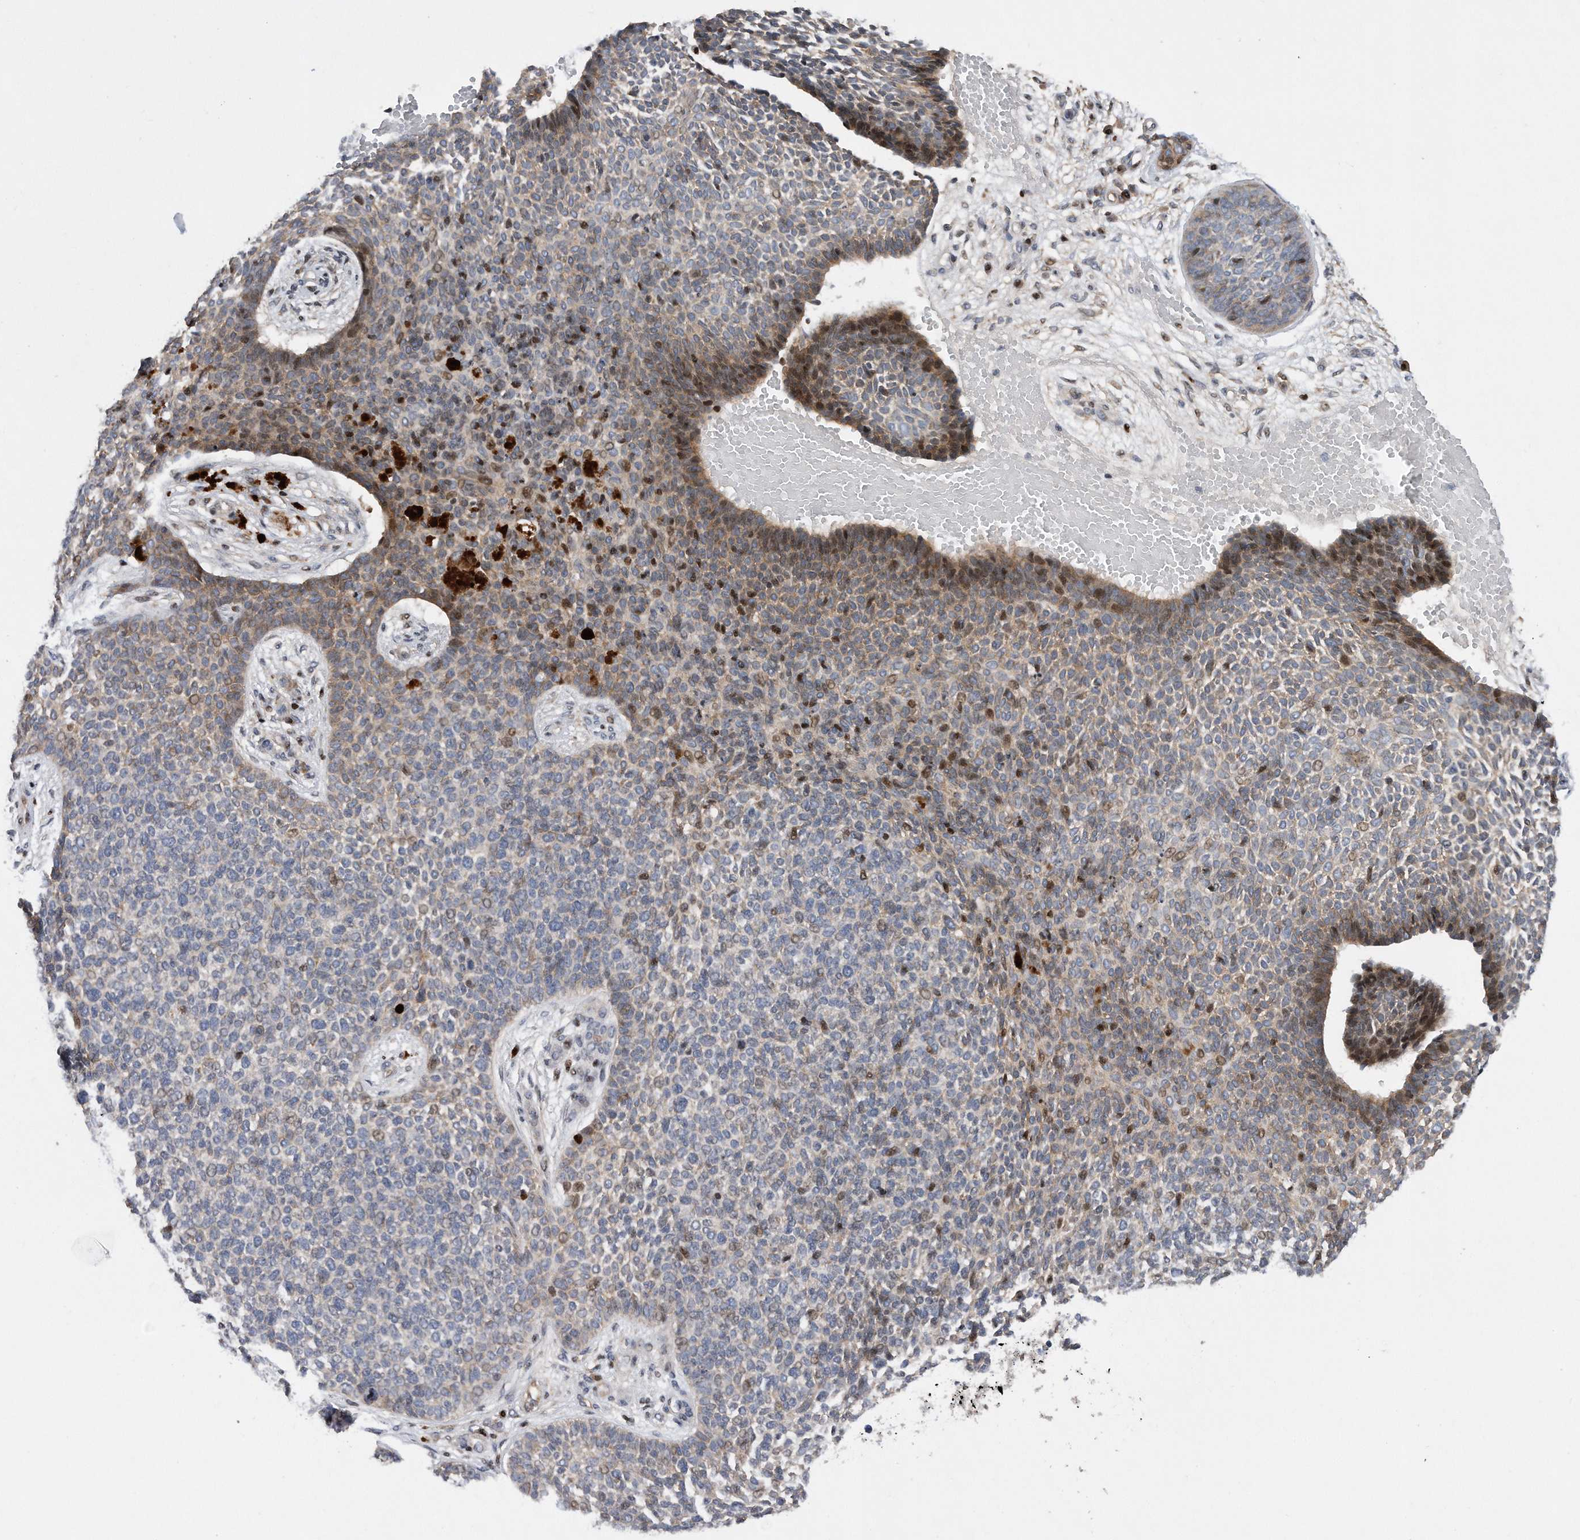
{"staining": {"intensity": "moderate", "quantity": "<25%", "location": "nuclear"}, "tissue": "skin cancer", "cell_type": "Tumor cells", "image_type": "cancer", "snomed": [{"axis": "morphology", "description": "Basal cell carcinoma"}, {"axis": "topography", "description": "Skin"}], "caption": "Immunohistochemistry (IHC) histopathology image of neoplastic tissue: skin basal cell carcinoma stained using IHC reveals low levels of moderate protein expression localized specifically in the nuclear of tumor cells, appearing as a nuclear brown color.", "gene": "CDH12", "patient": {"sex": "female", "age": 84}}